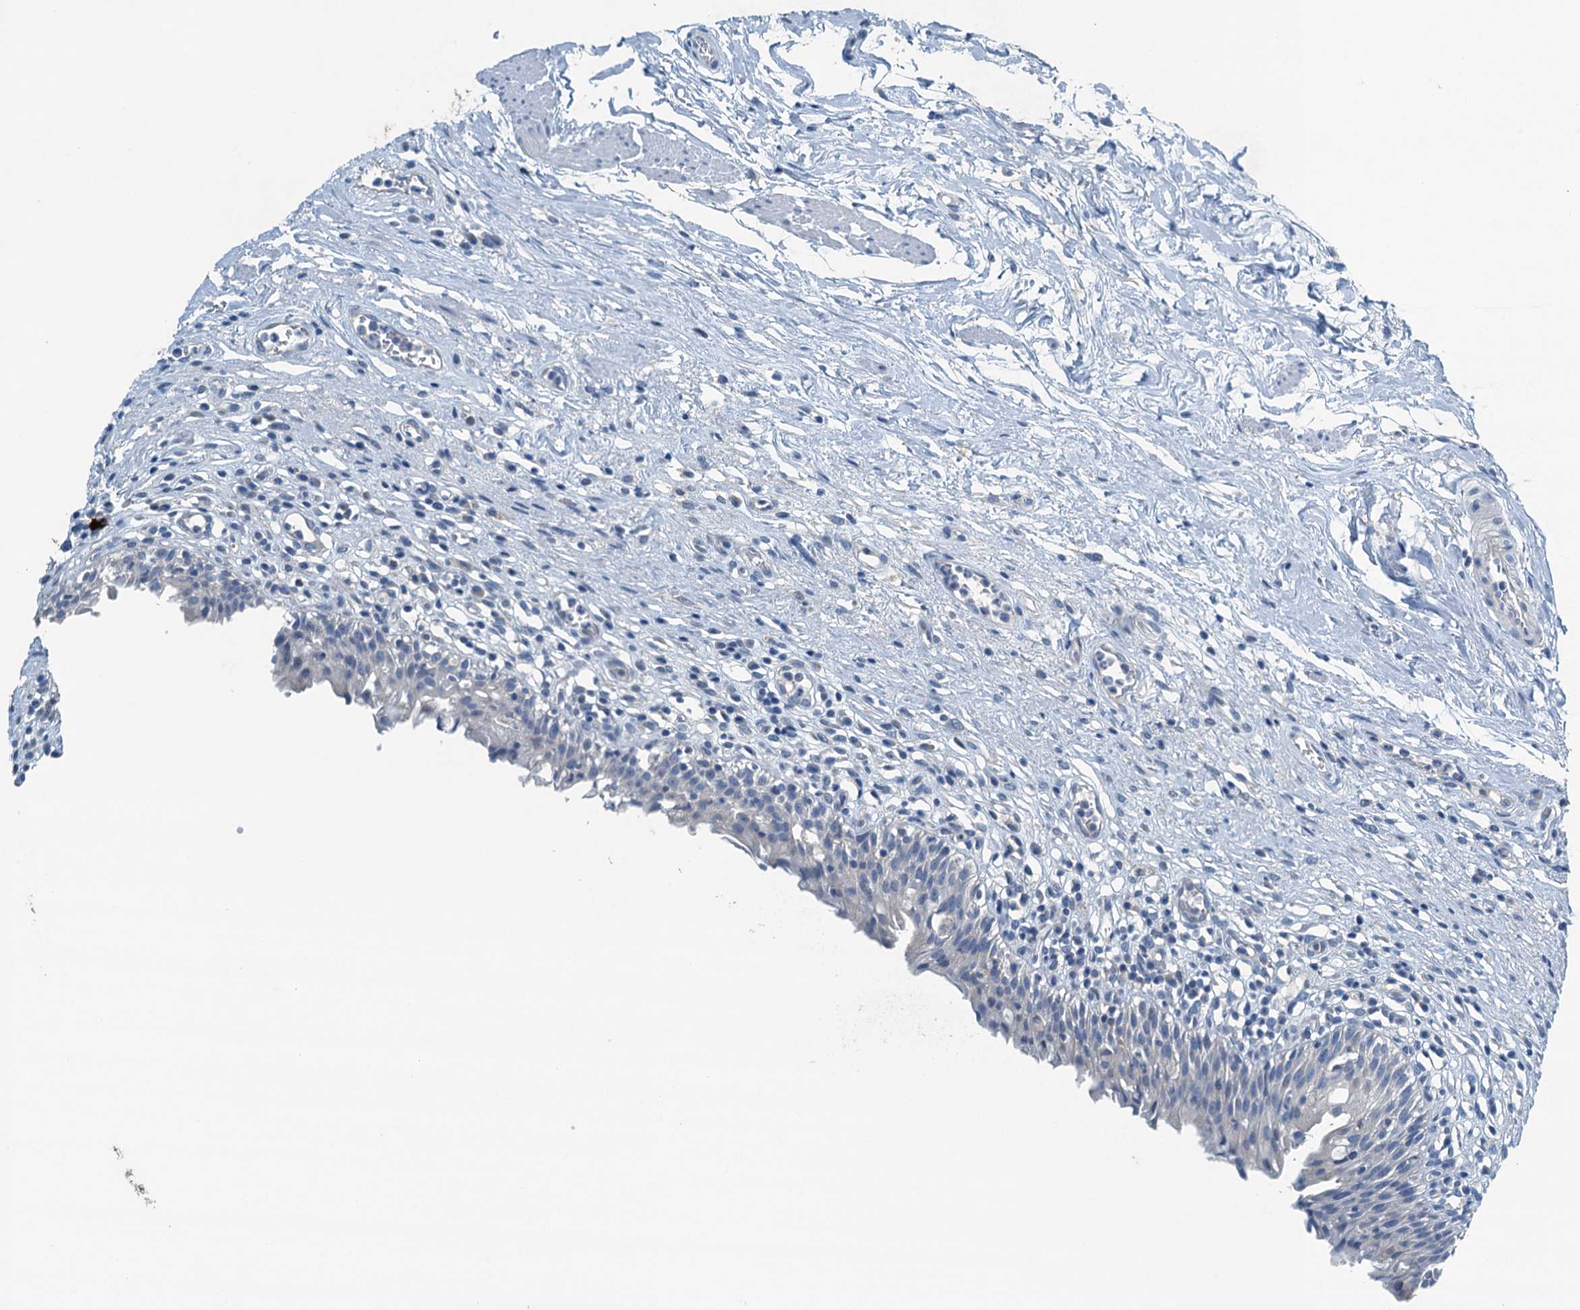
{"staining": {"intensity": "negative", "quantity": "none", "location": "none"}, "tissue": "urinary bladder", "cell_type": "Urothelial cells", "image_type": "normal", "snomed": [{"axis": "morphology", "description": "Normal tissue, NOS"}, {"axis": "morphology", "description": "Inflammation, NOS"}, {"axis": "topography", "description": "Urinary bladder"}], "caption": "This is a micrograph of immunohistochemistry (IHC) staining of normal urinary bladder, which shows no expression in urothelial cells. (DAB (3,3'-diaminobenzidine) immunohistochemistry, high magnification).", "gene": "CBLIF", "patient": {"sex": "male", "age": 63}}